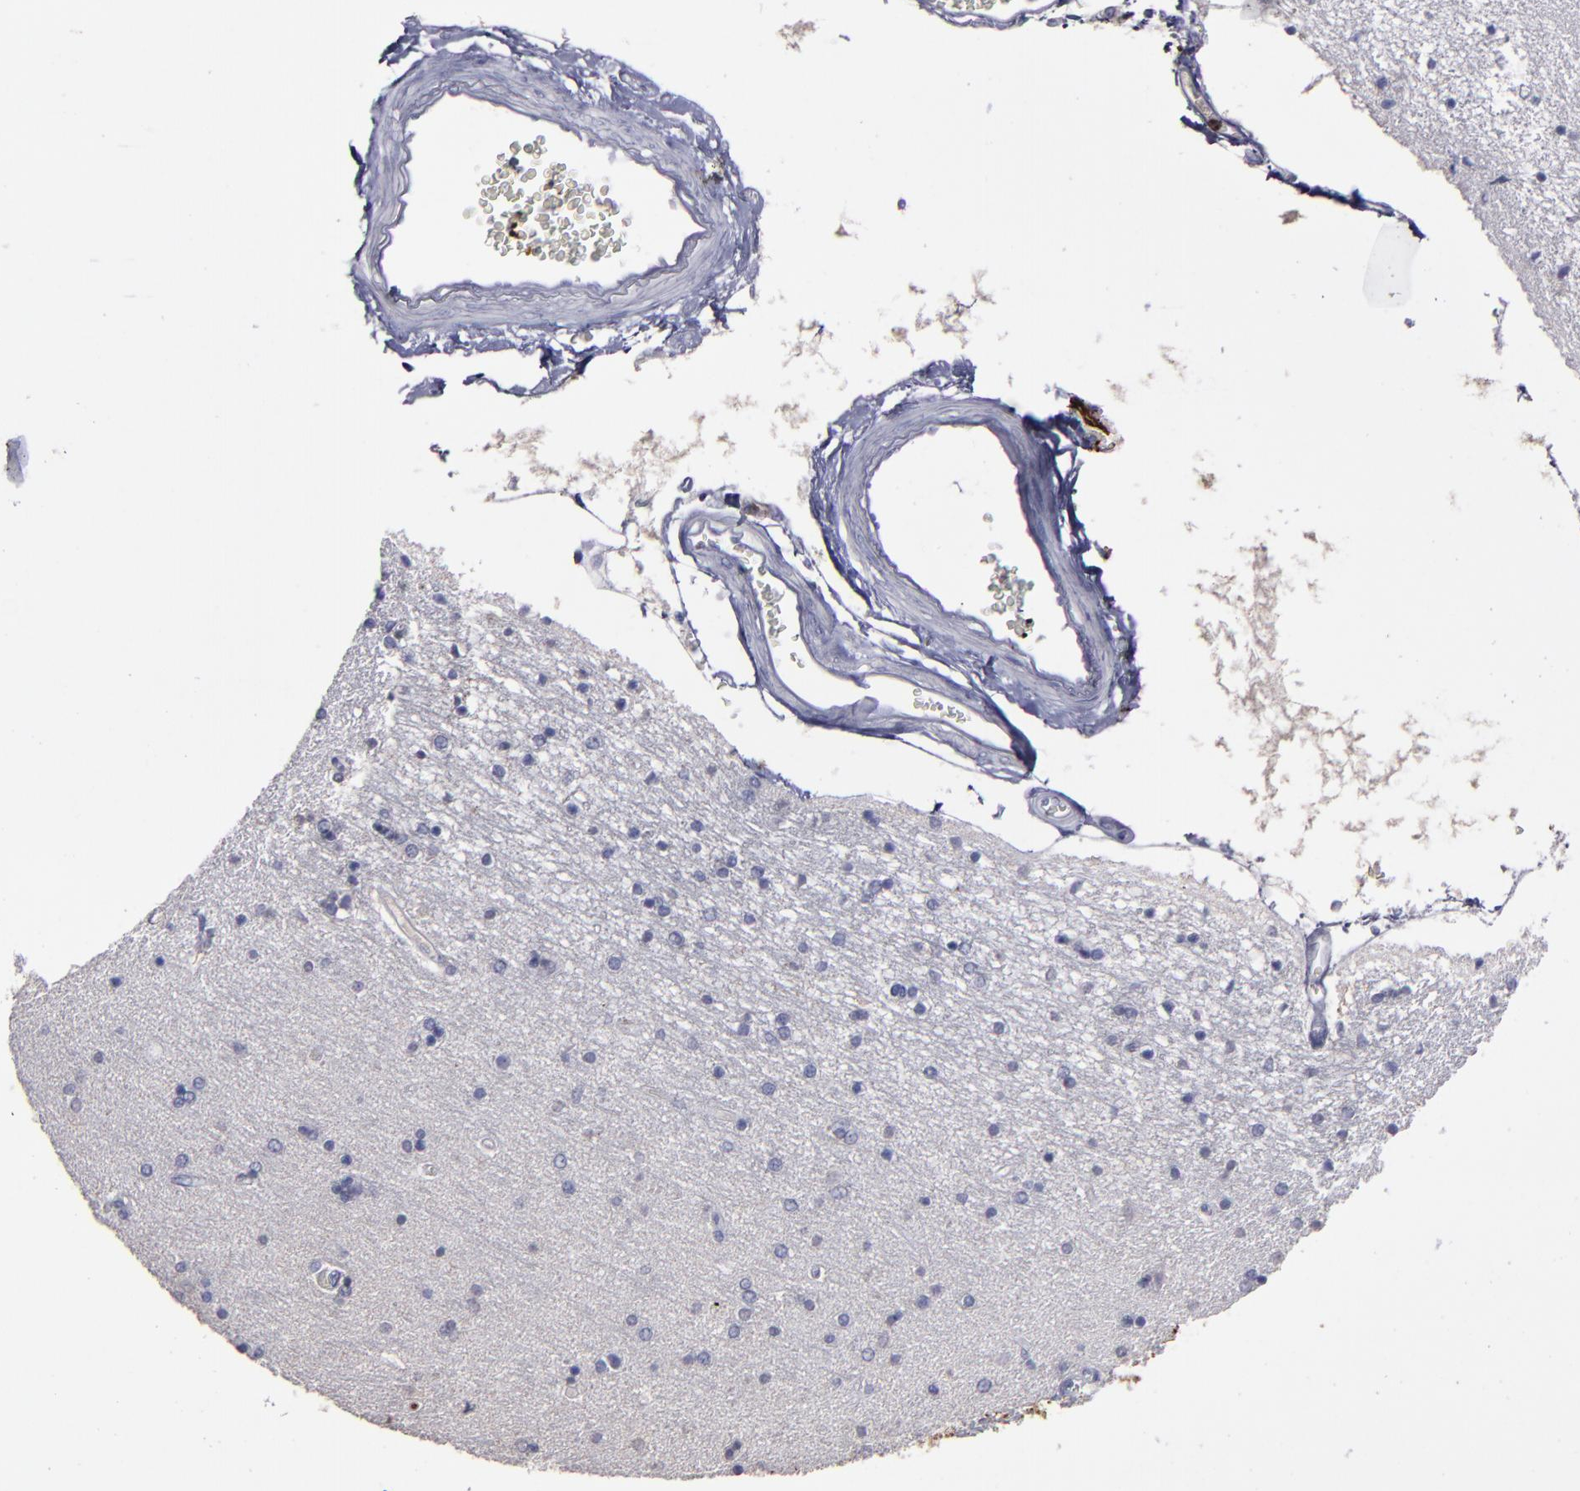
{"staining": {"intensity": "negative", "quantity": "none", "location": "none"}, "tissue": "hippocampus", "cell_type": "Glial cells", "image_type": "normal", "snomed": [{"axis": "morphology", "description": "Normal tissue, NOS"}, {"axis": "topography", "description": "Hippocampus"}], "caption": "High power microscopy image of an immunohistochemistry histopathology image of unremarkable hippocampus, revealing no significant staining in glial cells.", "gene": "CD36", "patient": {"sex": "female", "age": 54}}